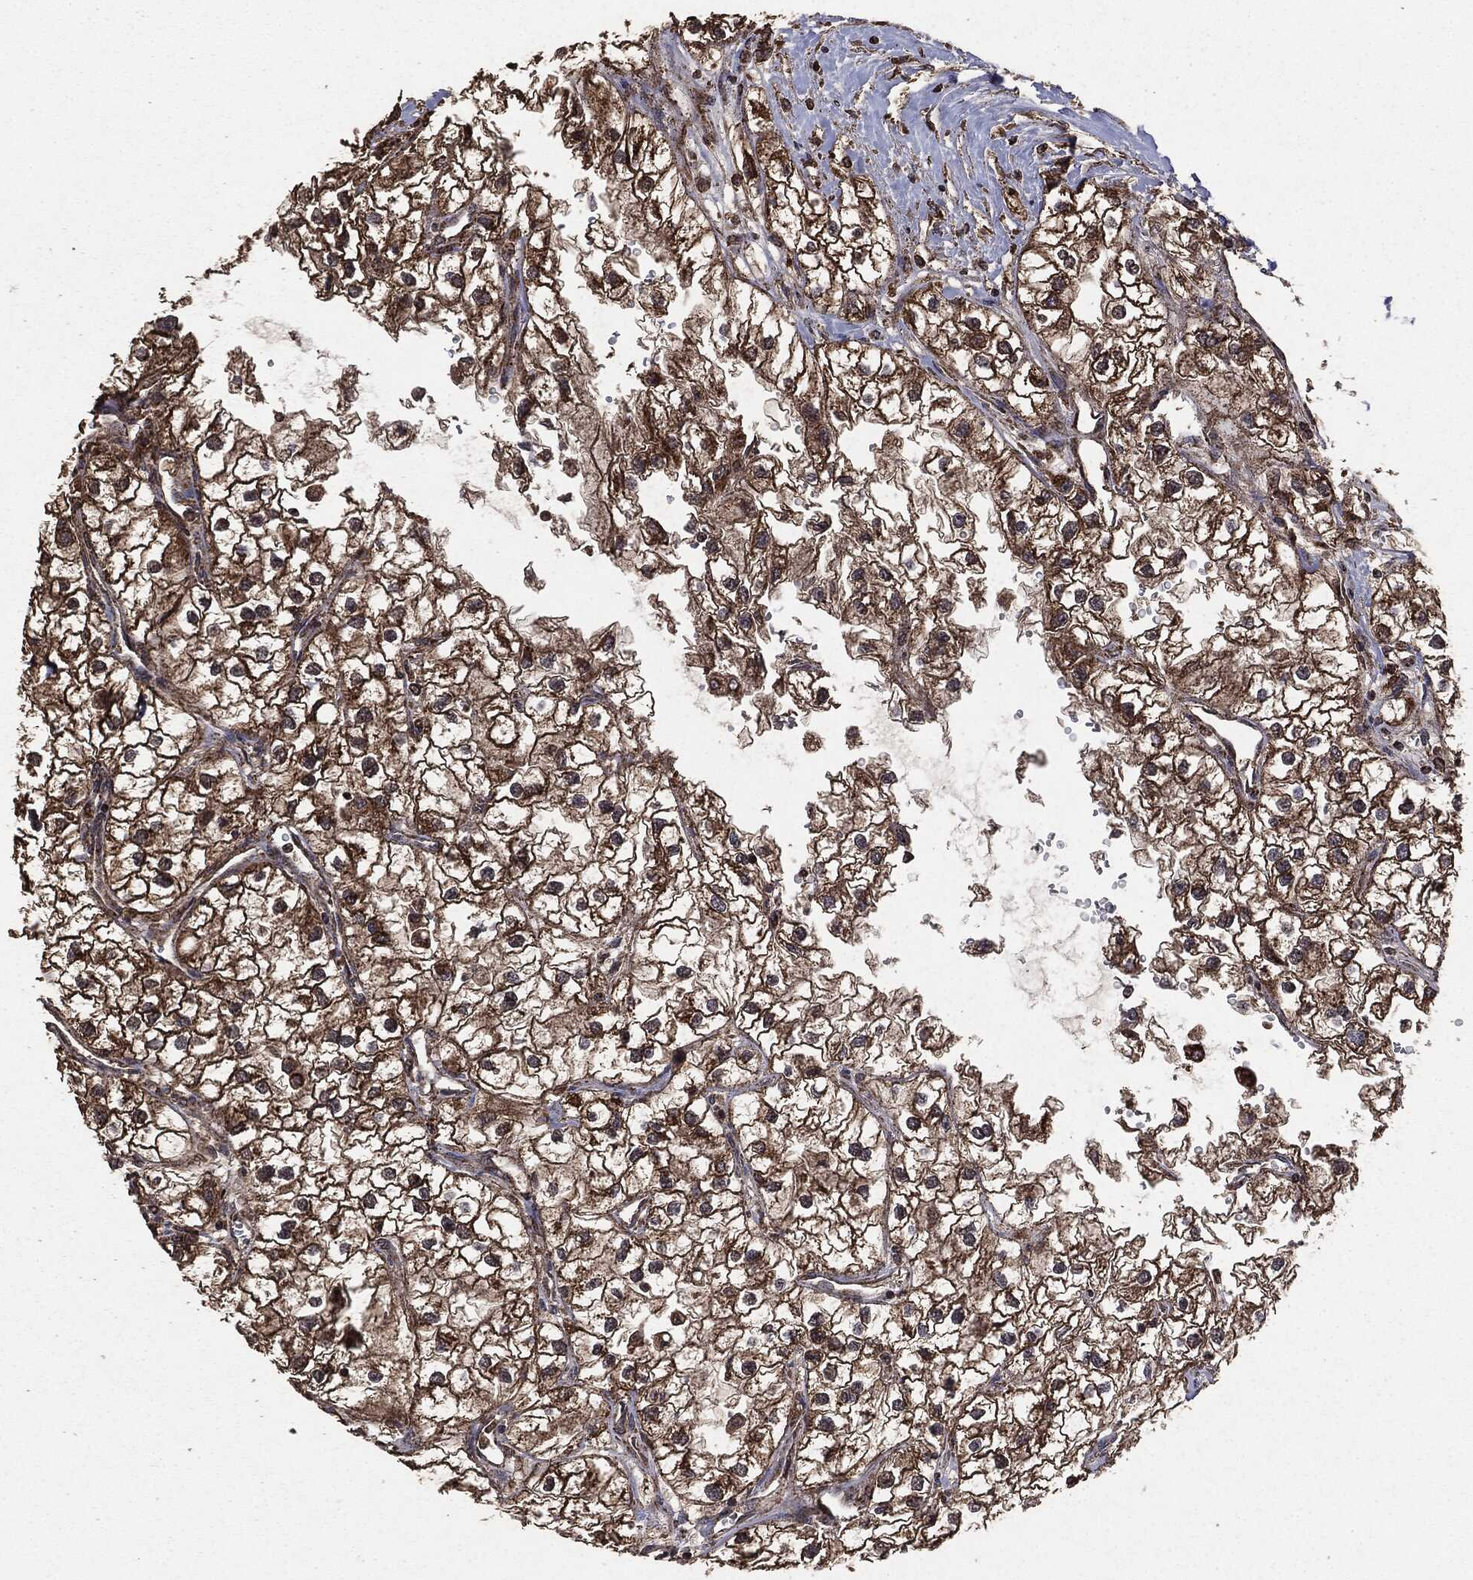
{"staining": {"intensity": "moderate", "quantity": ">75%", "location": "cytoplasmic/membranous"}, "tissue": "renal cancer", "cell_type": "Tumor cells", "image_type": "cancer", "snomed": [{"axis": "morphology", "description": "Adenocarcinoma, NOS"}, {"axis": "topography", "description": "Kidney"}], "caption": "This image shows IHC staining of human adenocarcinoma (renal), with medium moderate cytoplasmic/membranous expression in approximately >75% of tumor cells.", "gene": "MTOR", "patient": {"sex": "male", "age": 59}}